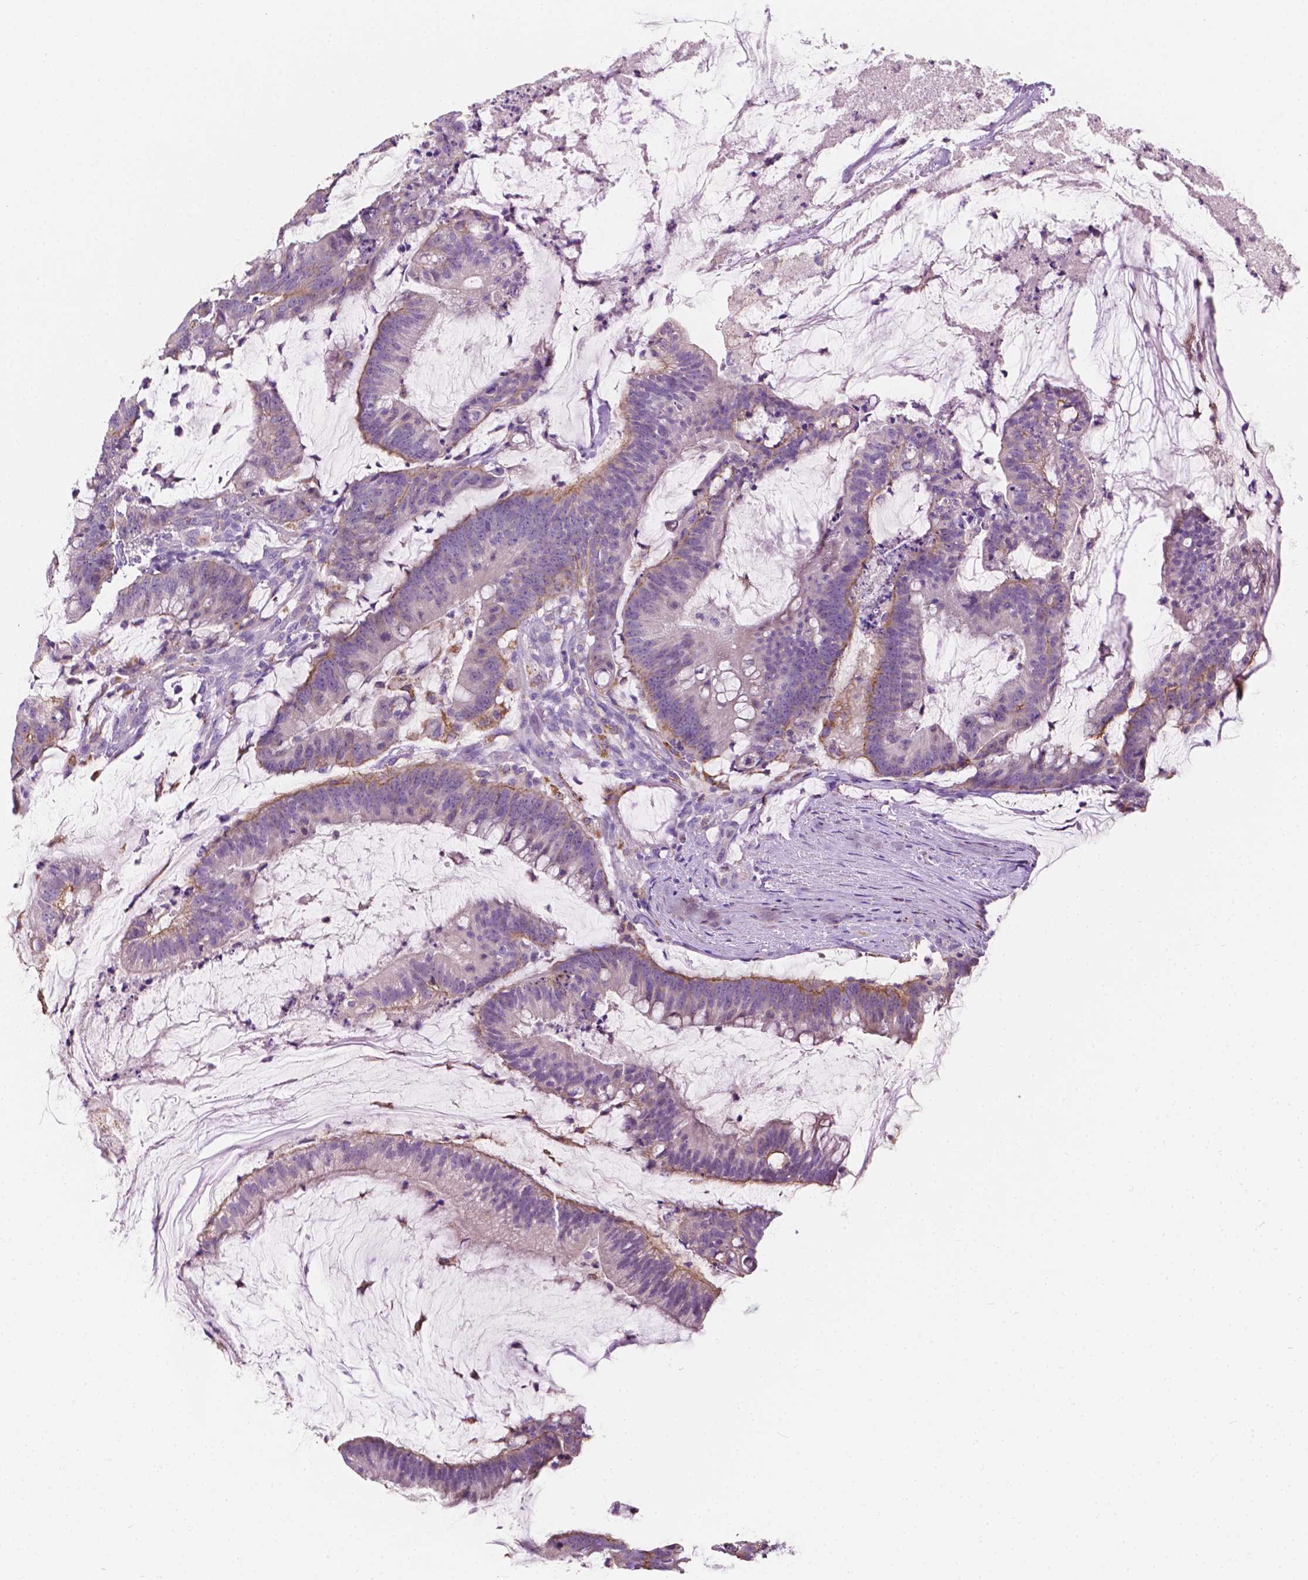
{"staining": {"intensity": "moderate", "quantity": "<25%", "location": "cytoplasmic/membranous"}, "tissue": "colorectal cancer", "cell_type": "Tumor cells", "image_type": "cancer", "snomed": [{"axis": "morphology", "description": "Adenocarcinoma, NOS"}, {"axis": "topography", "description": "Colon"}], "caption": "Protein expression by immunohistochemistry (IHC) displays moderate cytoplasmic/membranous staining in about <25% of tumor cells in colorectal adenocarcinoma.", "gene": "NOS1AP", "patient": {"sex": "male", "age": 62}}